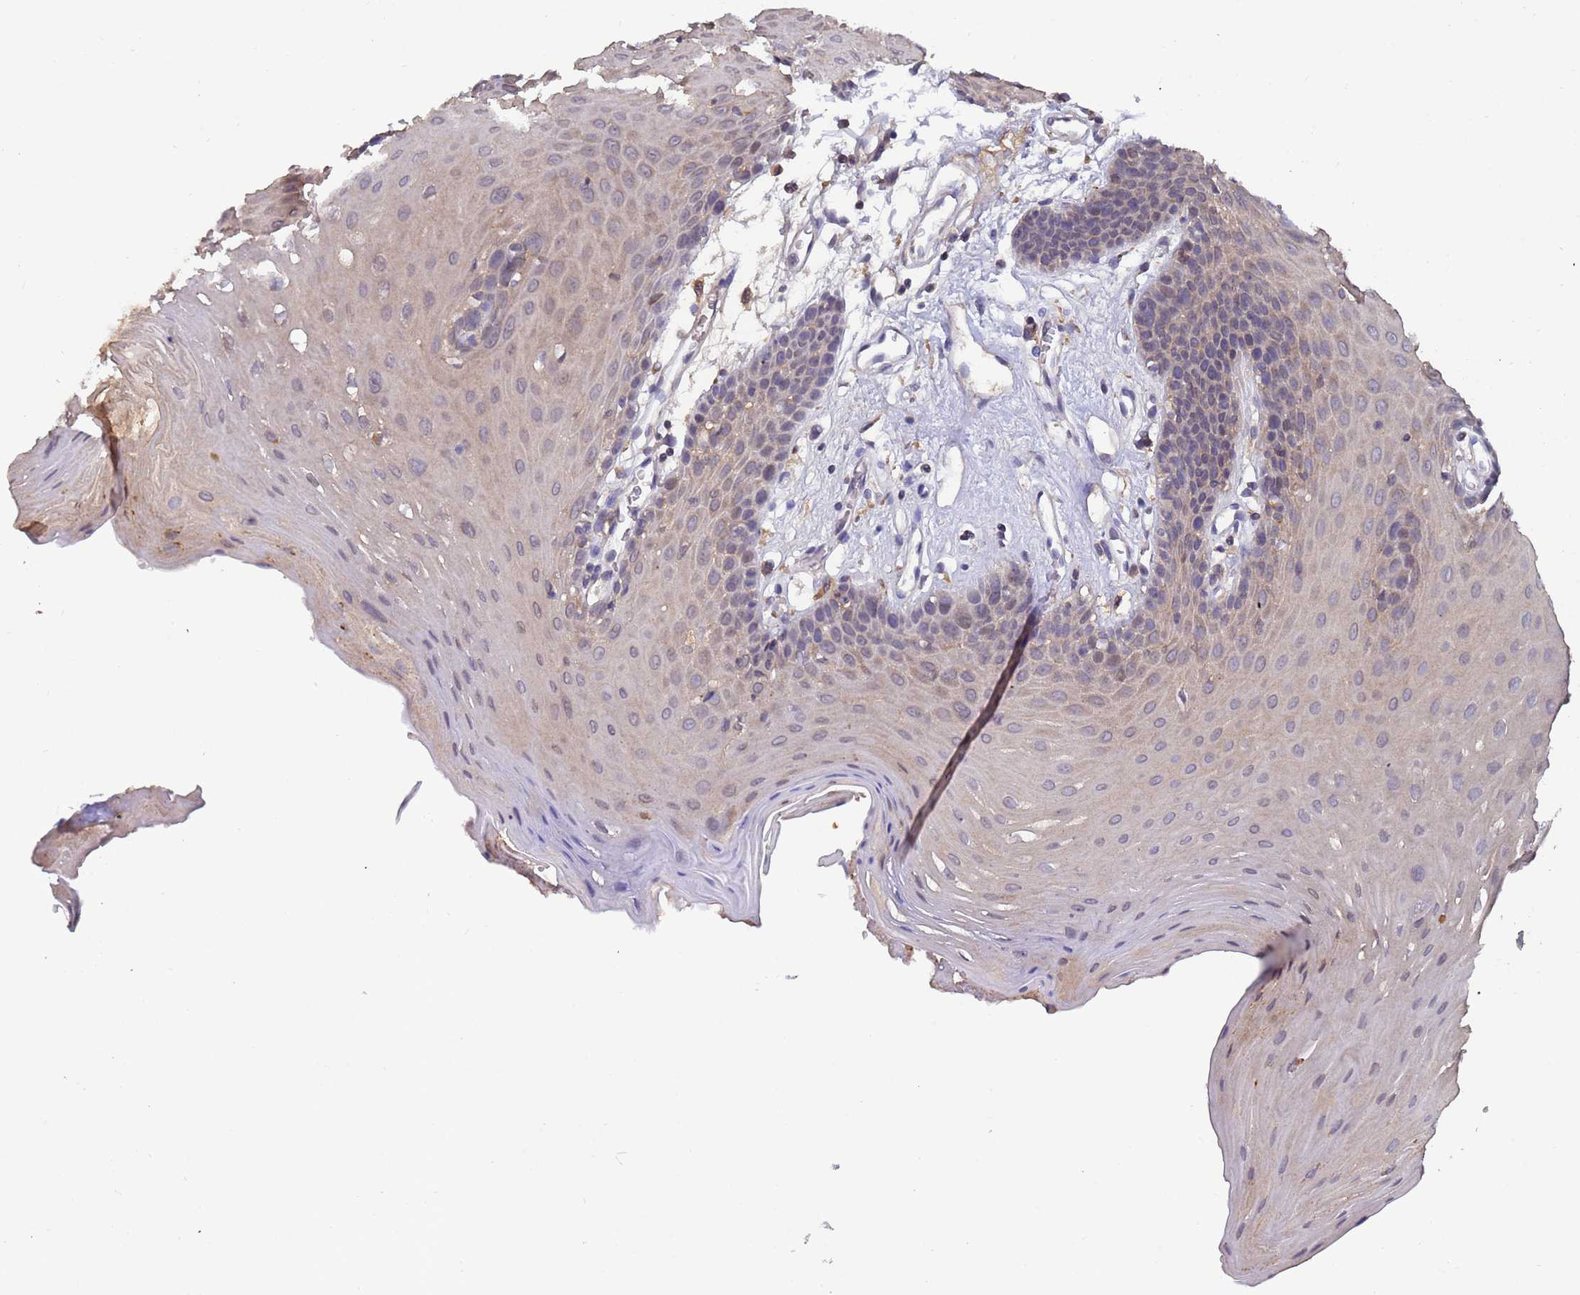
{"staining": {"intensity": "weak", "quantity": "<25%", "location": "cytoplasmic/membranous"}, "tissue": "oral mucosa", "cell_type": "Squamous epithelial cells", "image_type": "normal", "snomed": [{"axis": "morphology", "description": "Normal tissue, NOS"}, {"axis": "topography", "description": "Skeletal muscle"}, {"axis": "topography", "description": "Oral tissue"}, {"axis": "topography", "description": "Salivary gland"}, {"axis": "topography", "description": "Peripheral nerve tissue"}], "caption": "This histopathology image is of unremarkable oral mucosa stained with immunohistochemistry (IHC) to label a protein in brown with the nuclei are counter-stained blue. There is no staining in squamous epithelial cells.", "gene": "AMPD3", "patient": {"sex": "male", "age": 54}}